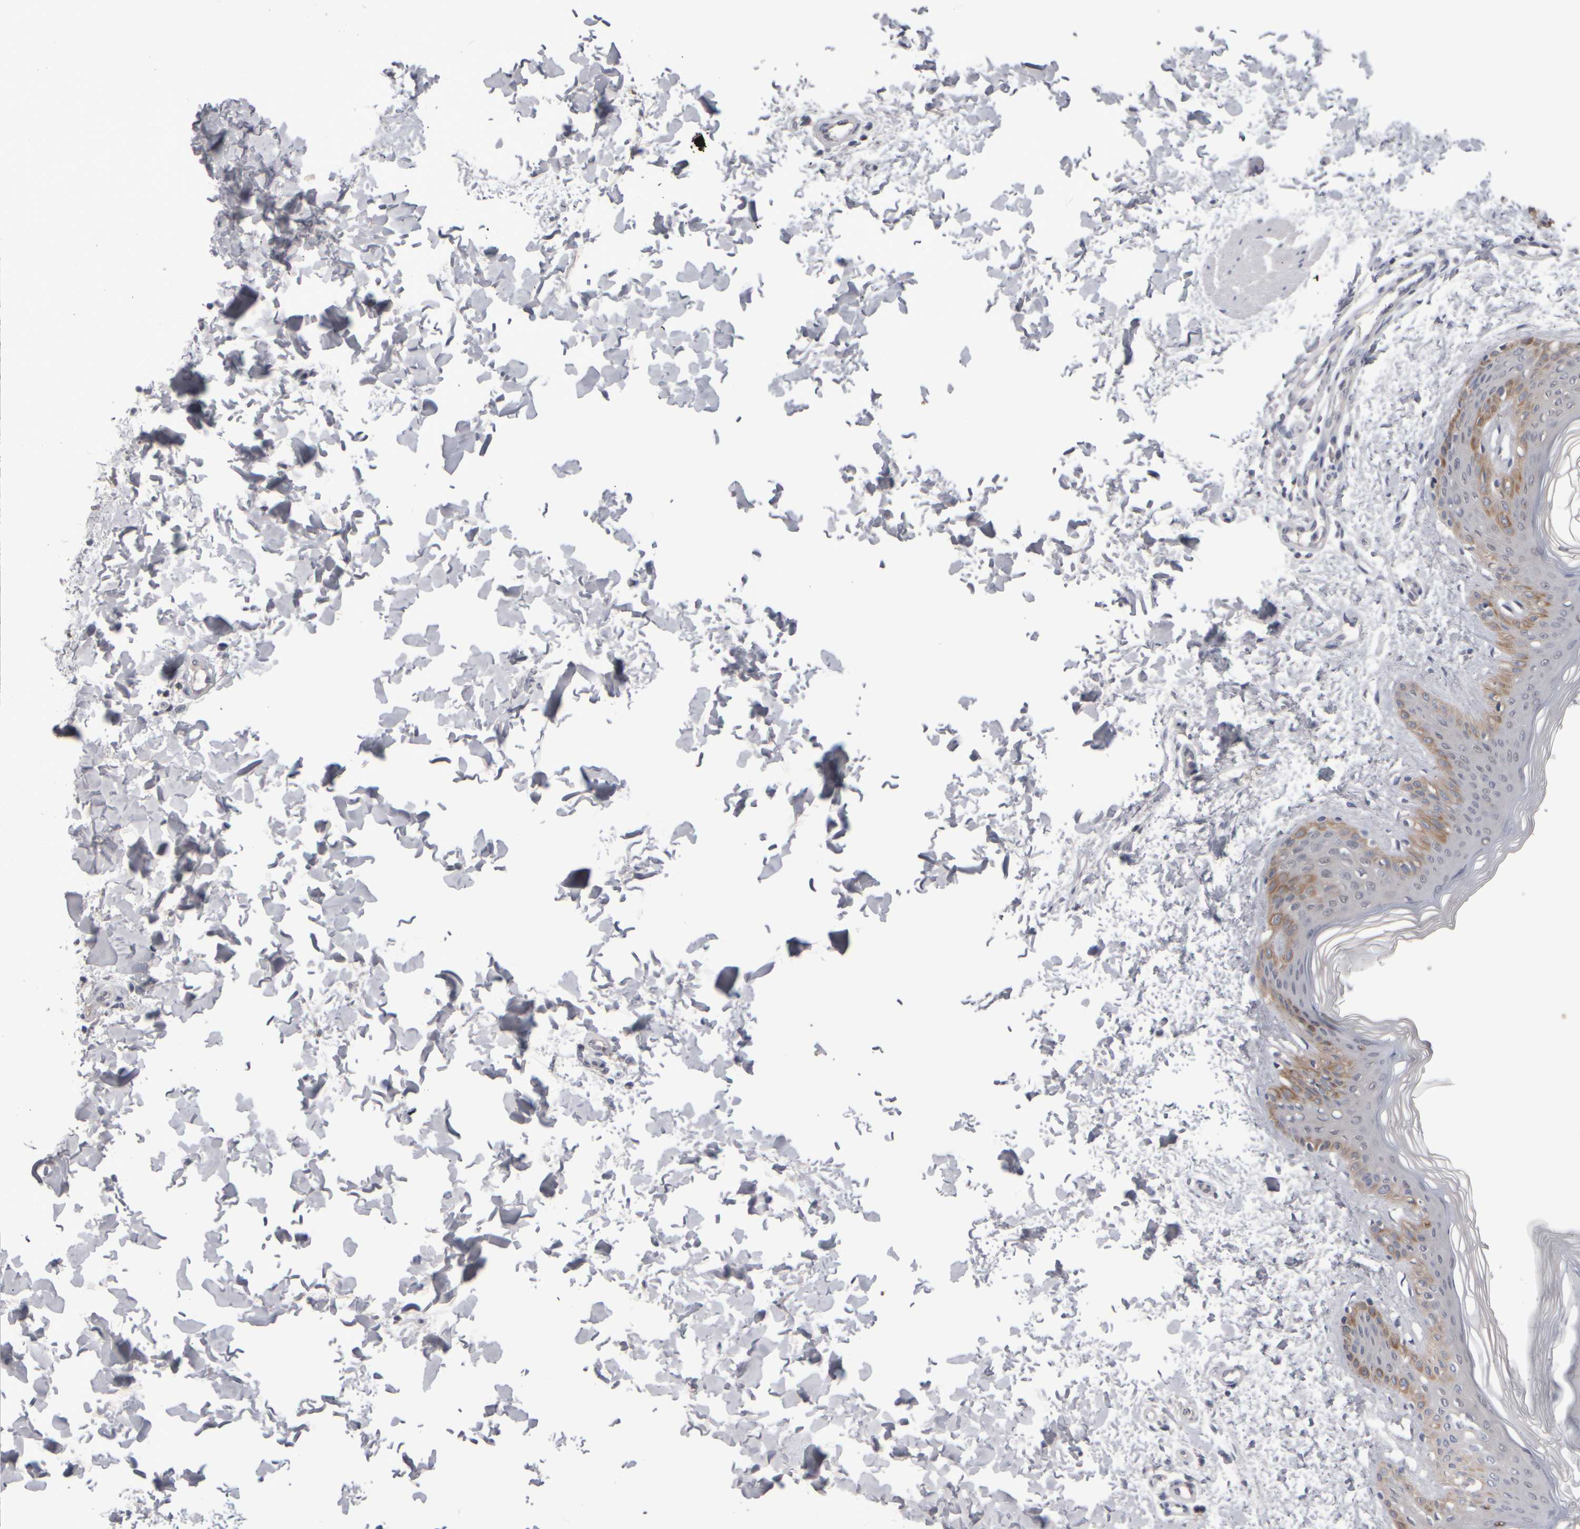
{"staining": {"intensity": "negative", "quantity": "none", "location": "none"}, "tissue": "skin", "cell_type": "Fibroblasts", "image_type": "normal", "snomed": [{"axis": "morphology", "description": "Normal tissue, NOS"}, {"axis": "morphology", "description": "Neoplasm, benign, NOS"}, {"axis": "topography", "description": "Skin"}, {"axis": "topography", "description": "Soft tissue"}], "caption": "This histopathology image is of unremarkable skin stained with immunohistochemistry (IHC) to label a protein in brown with the nuclei are counter-stained blue. There is no expression in fibroblasts.", "gene": "EPHX2", "patient": {"sex": "male", "age": 26}}